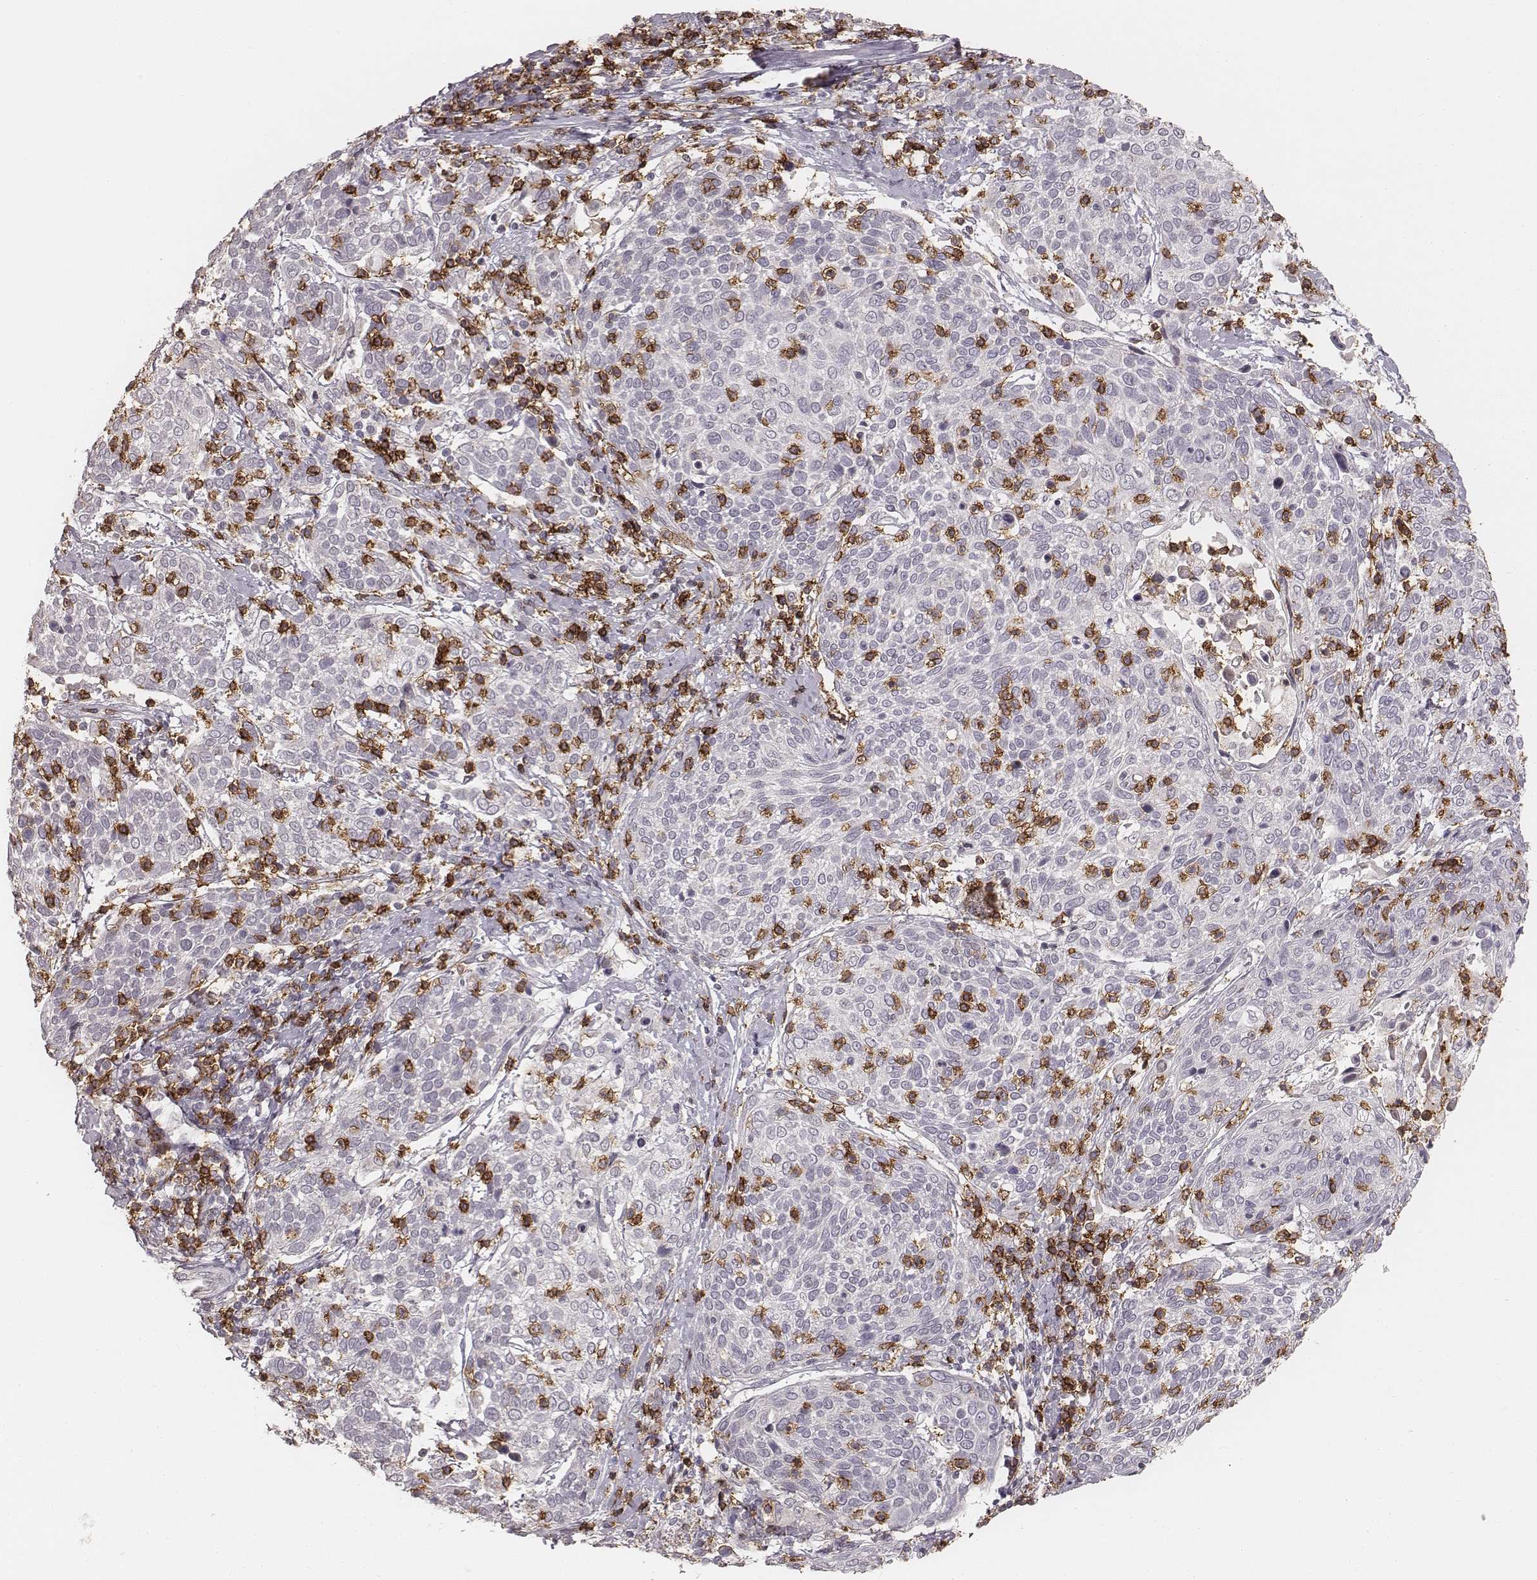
{"staining": {"intensity": "negative", "quantity": "none", "location": "none"}, "tissue": "cervical cancer", "cell_type": "Tumor cells", "image_type": "cancer", "snomed": [{"axis": "morphology", "description": "Squamous cell carcinoma, NOS"}, {"axis": "topography", "description": "Cervix"}], "caption": "High power microscopy micrograph of an immunohistochemistry image of squamous cell carcinoma (cervical), revealing no significant staining in tumor cells. (DAB immunohistochemistry visualized using brightfield microscopy, high magnification).", "gene": "CD8A", "patient": {"sex": "female", "age": 61}}